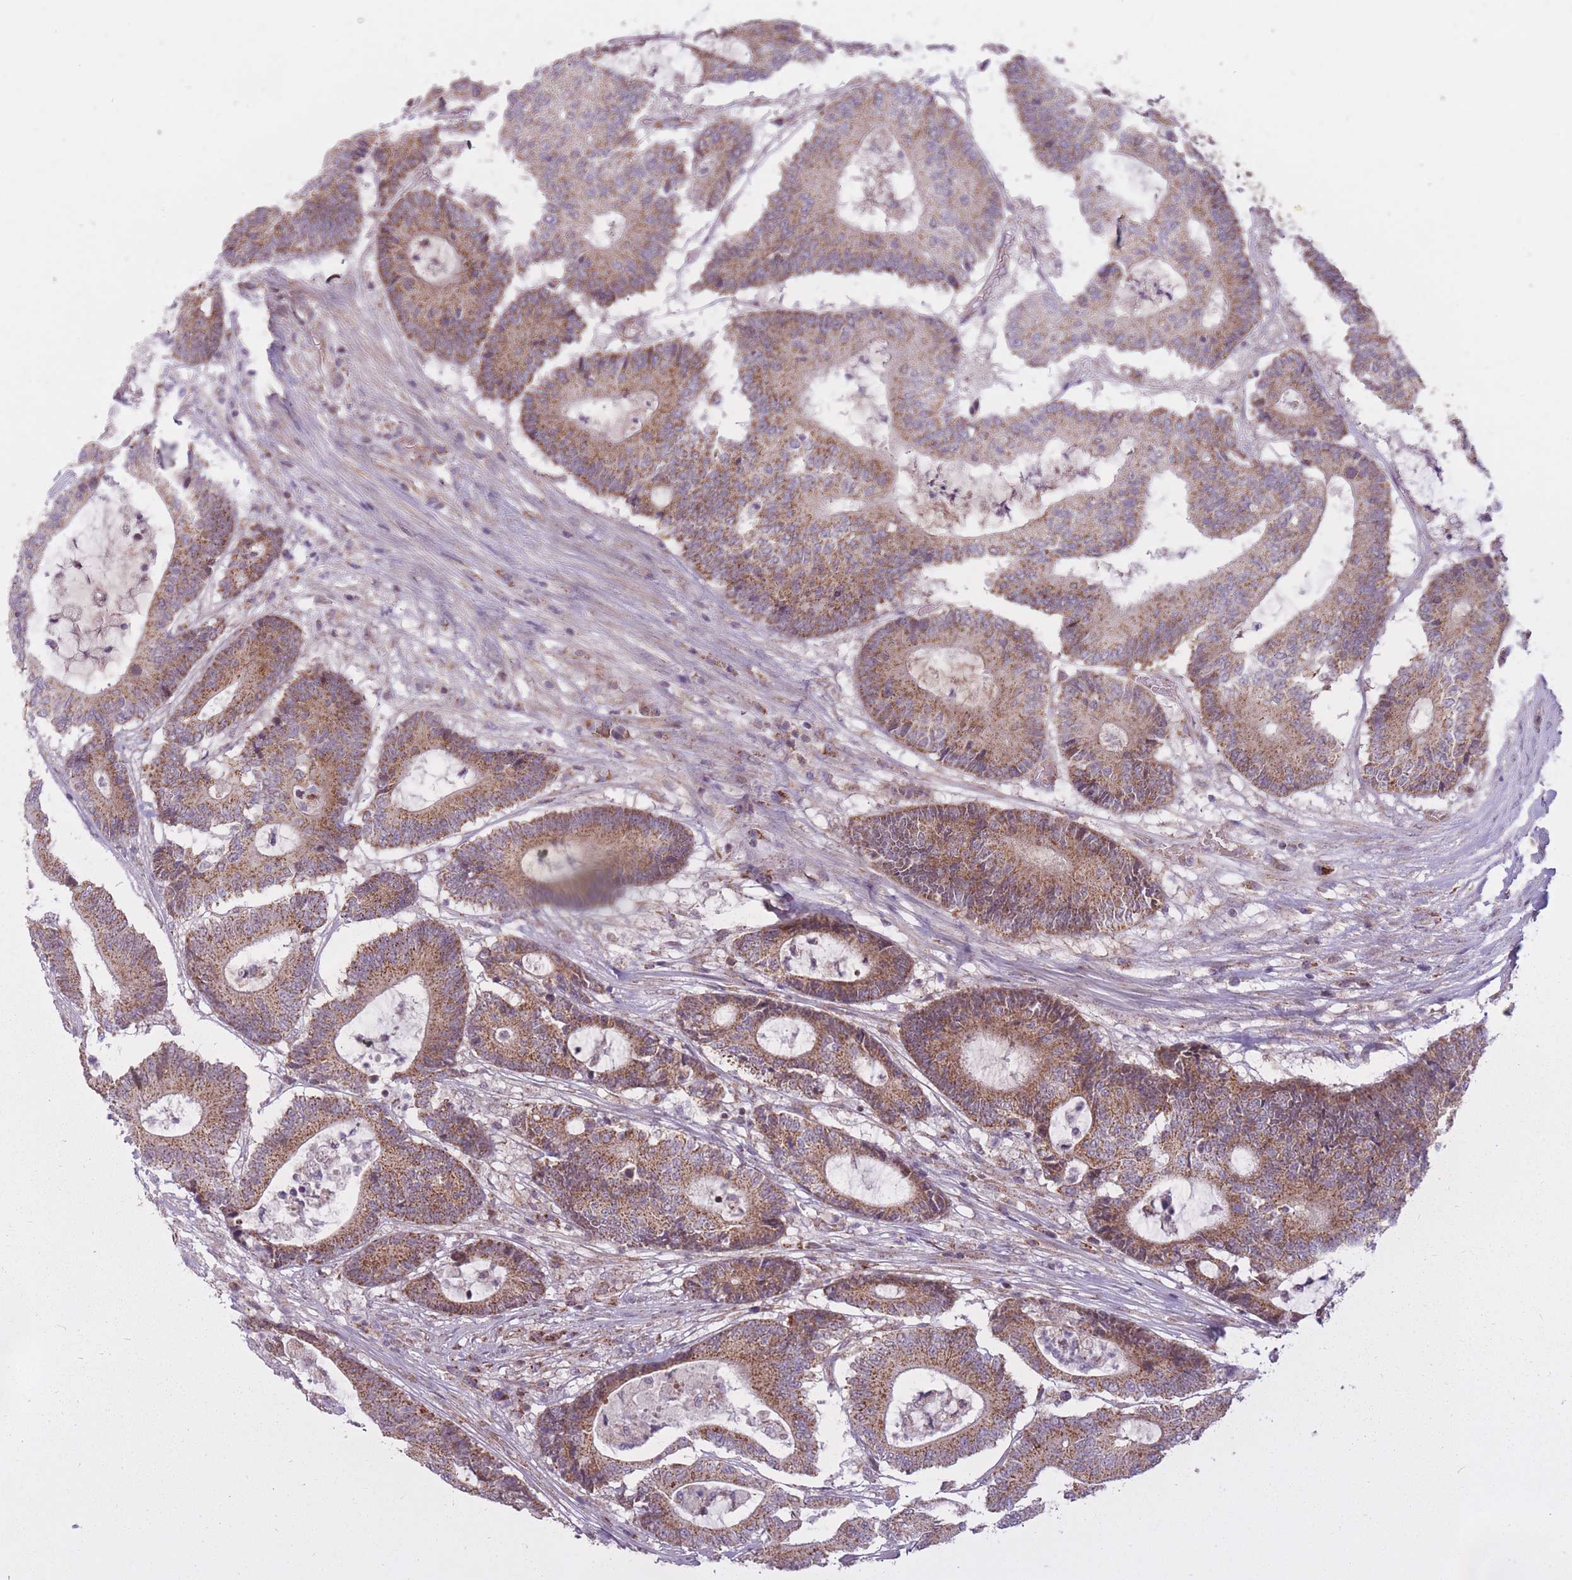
{"staining": {"intensity": "moderate", "quantity": ">75%", "location": "cytoplasmic/membranous"}, "tissue": "colorectal cancer", "cell_type": "Tumor cells", "image_type": "cancer", "snomed": [{"axis": "morphology", "description": "Adenocarcinoma, NOS"}, {"axis": "topography", "description": "Colon"}], "caption": "Immunohistochemistry (IHC) (DAB (3,3'-diaminobenzidine)) staining of human colorectal adenocarcinoma demonstrates moderate cytoplasmic/membranous protein expression in about >75% of tumor cells.", "gene": "LIN7C", "patient": {"sex": "female", "age": 84}}